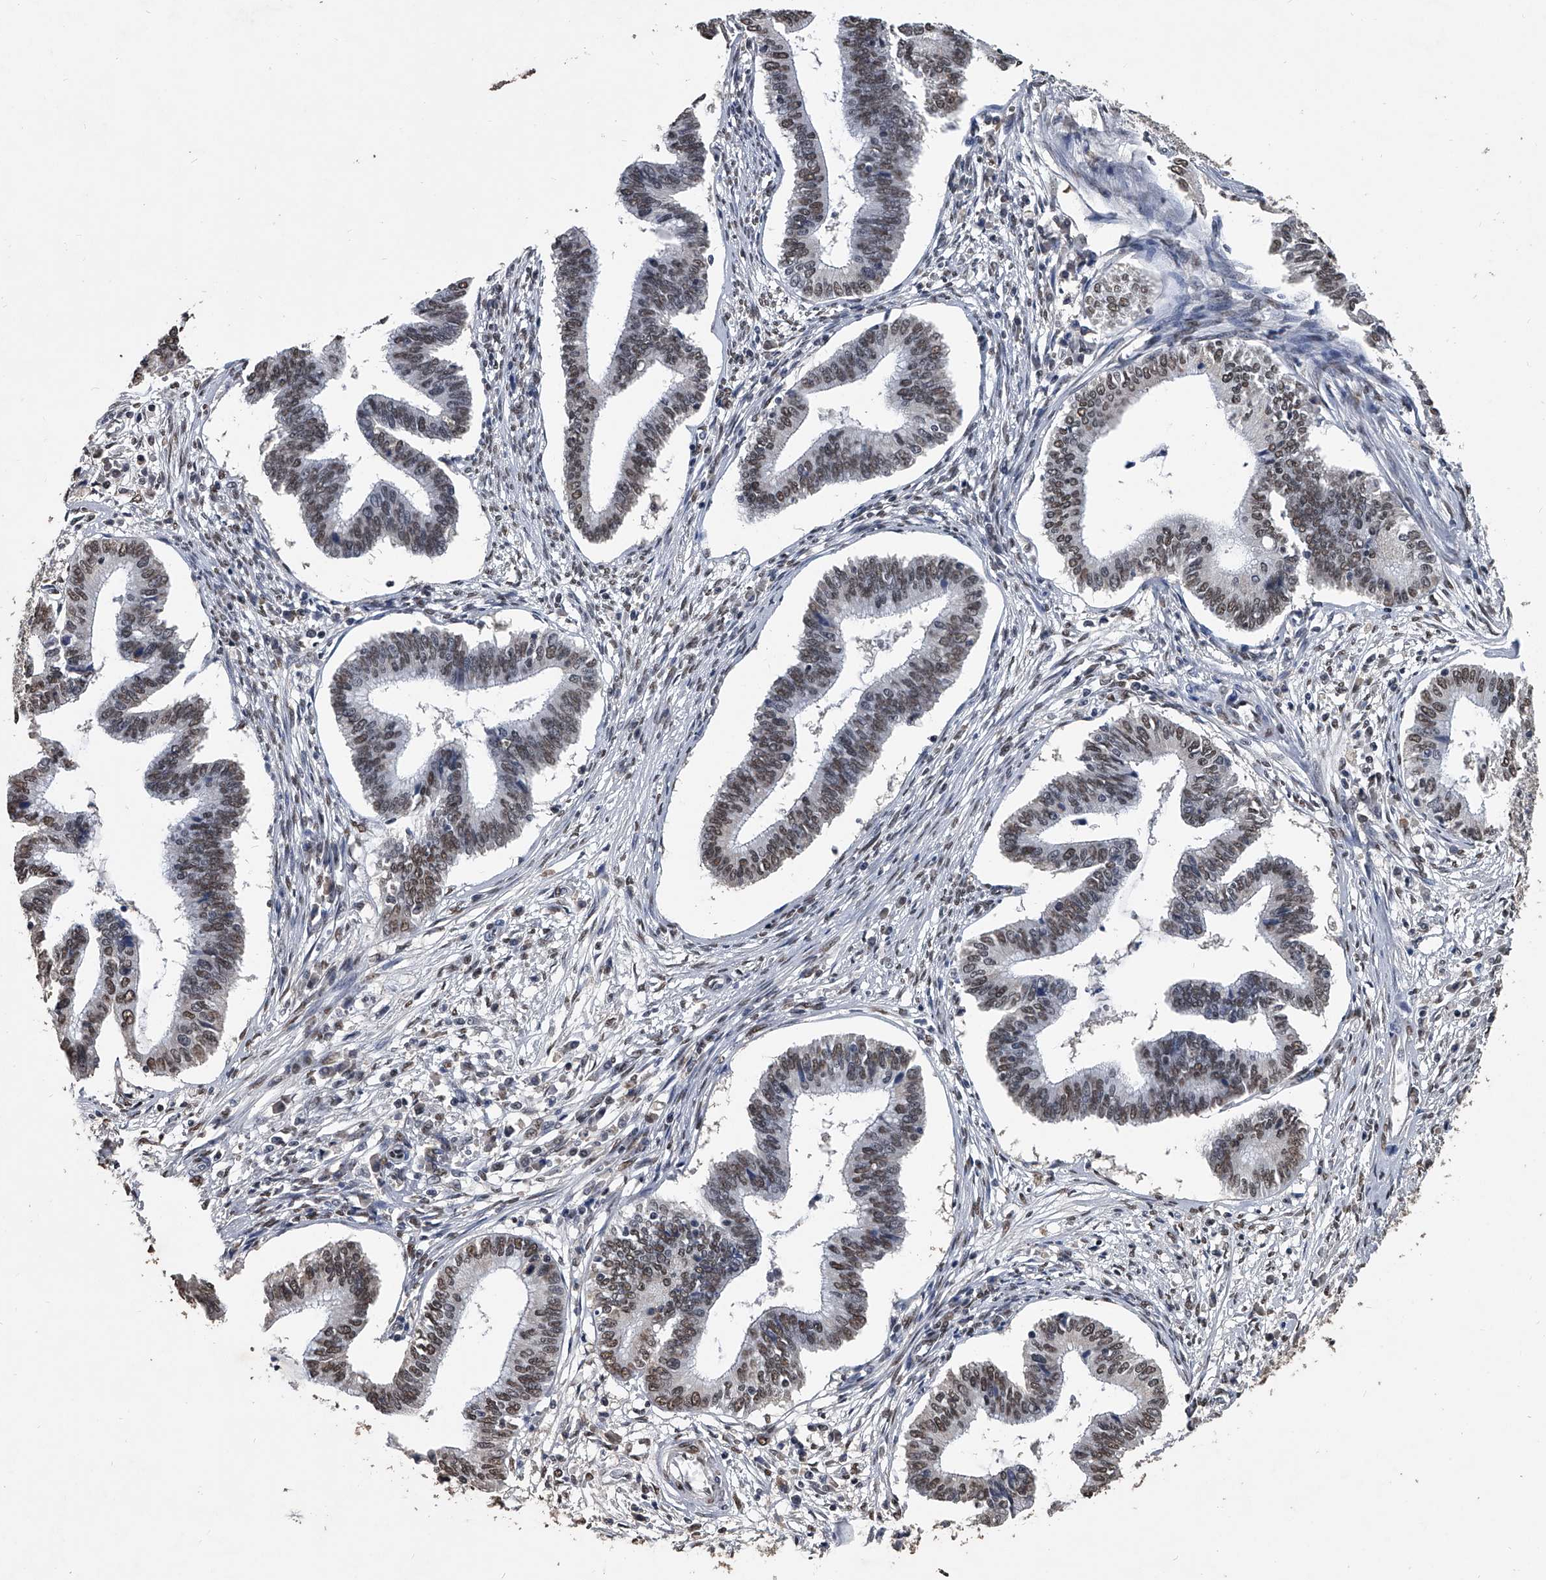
{"staining": {"intensity": "weak", "quantity": ">75%", "location": "nuclear"}, "tissue": "cervical cancer", "cell_type": "Tumor cells", "image_type": "cancer", "snomed": [{"axis": "morphology", "description": "Adenocarcinoma, NOS"}, {"axis": "topography", "description": "Cervix"}], "caption": "Adenocarcinoma (cervical) stained for a protein exhibits weak nuclear positivity in tumor cells.", "gene": "MATR3", "patient": {"sex": "female", "age": 36}}